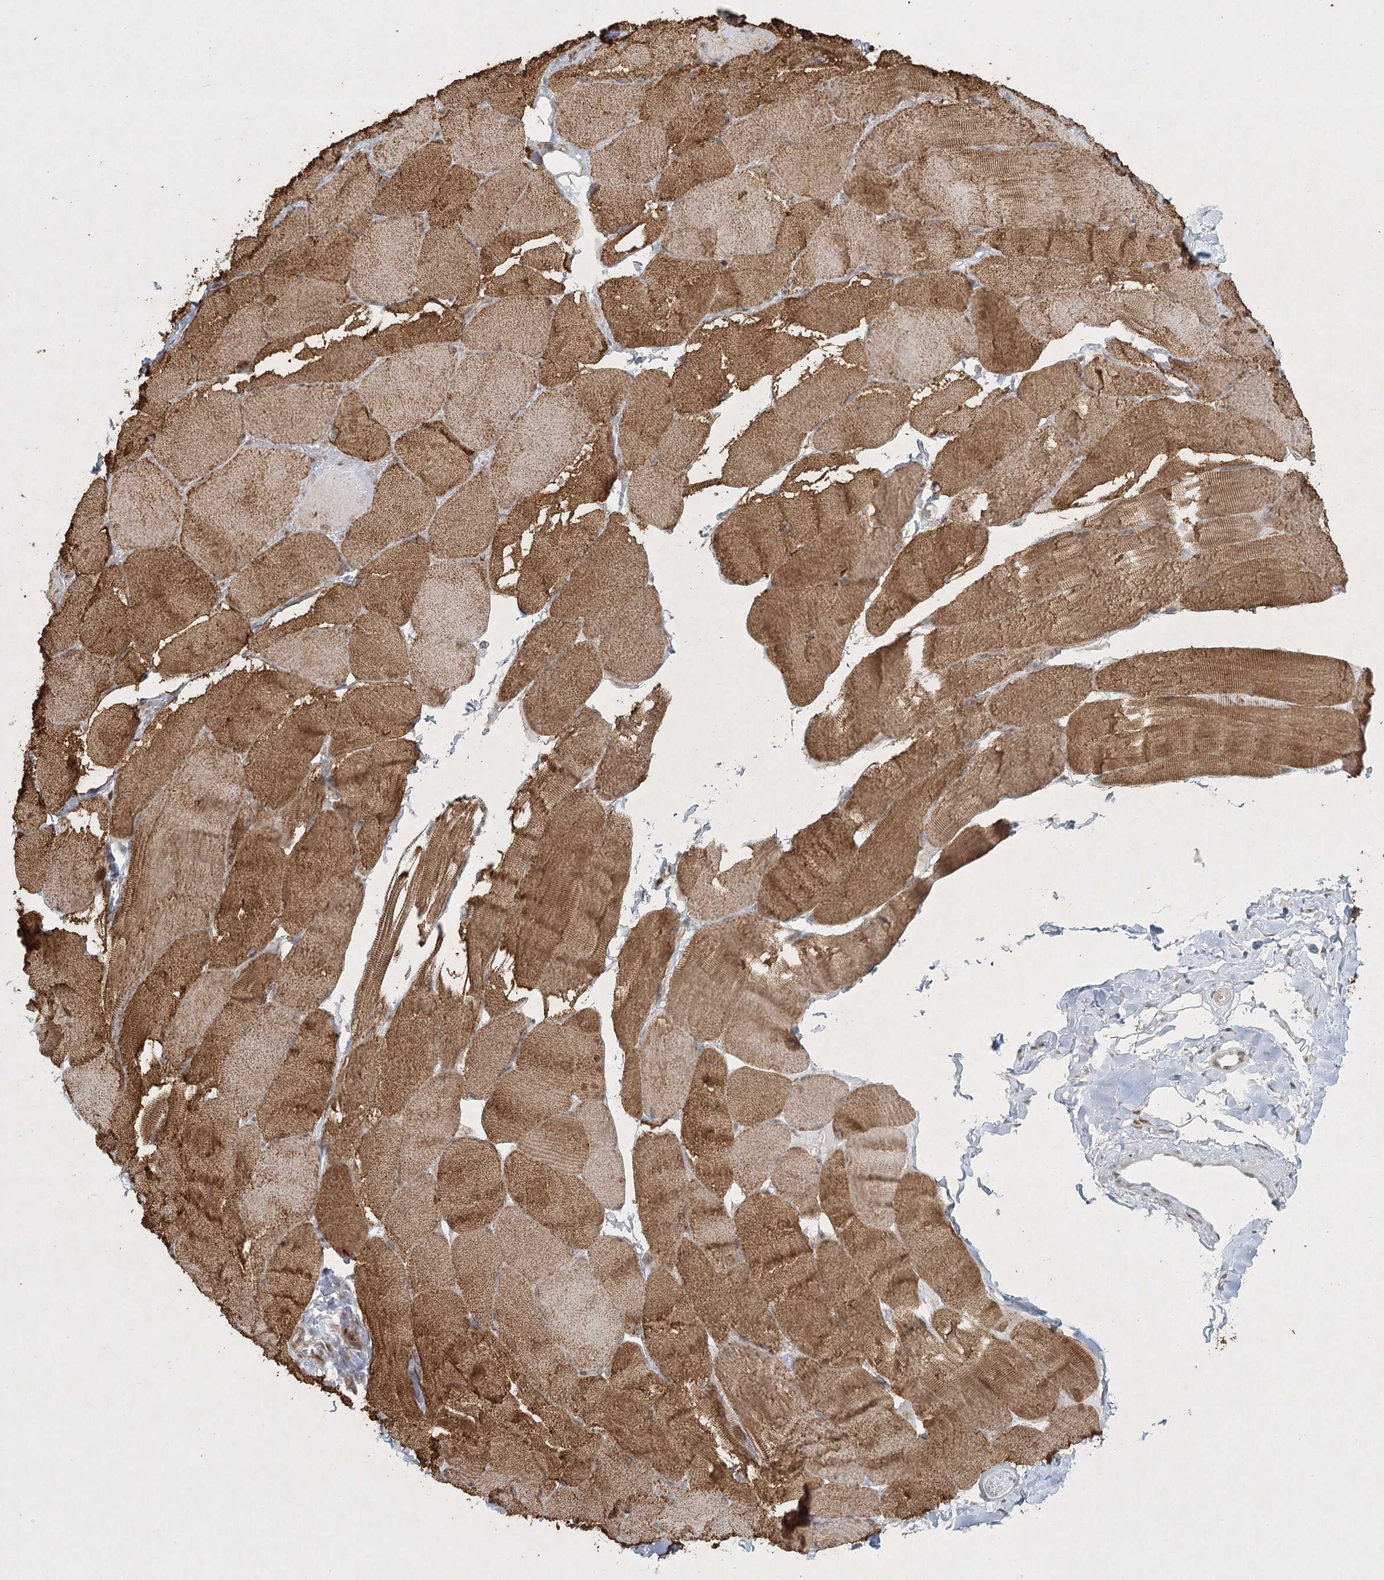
{"staining": {"intensity": "moderate", "quantity": ">75%", "location": "cytoplasmic/membranous"}, "tissue": "skeletal muscle", "cell_type": "Myocytes", "image_type": "normal", "snomed": [{"axis": "morphology", "description": "Normal tissue, NOS"}, {"axis": "topography", "description": "Skin"}, {"axis": "topography", "description": "Skeletal muscle"}], "caption": "Immunohistochemistry of benign skeletal muscle reveals medium levels of moderate cytoplasmic/membranous staining in about >75% of myocytes.", "gene": "U2SURP", "patient": {"sex": "male", "age": 83}}